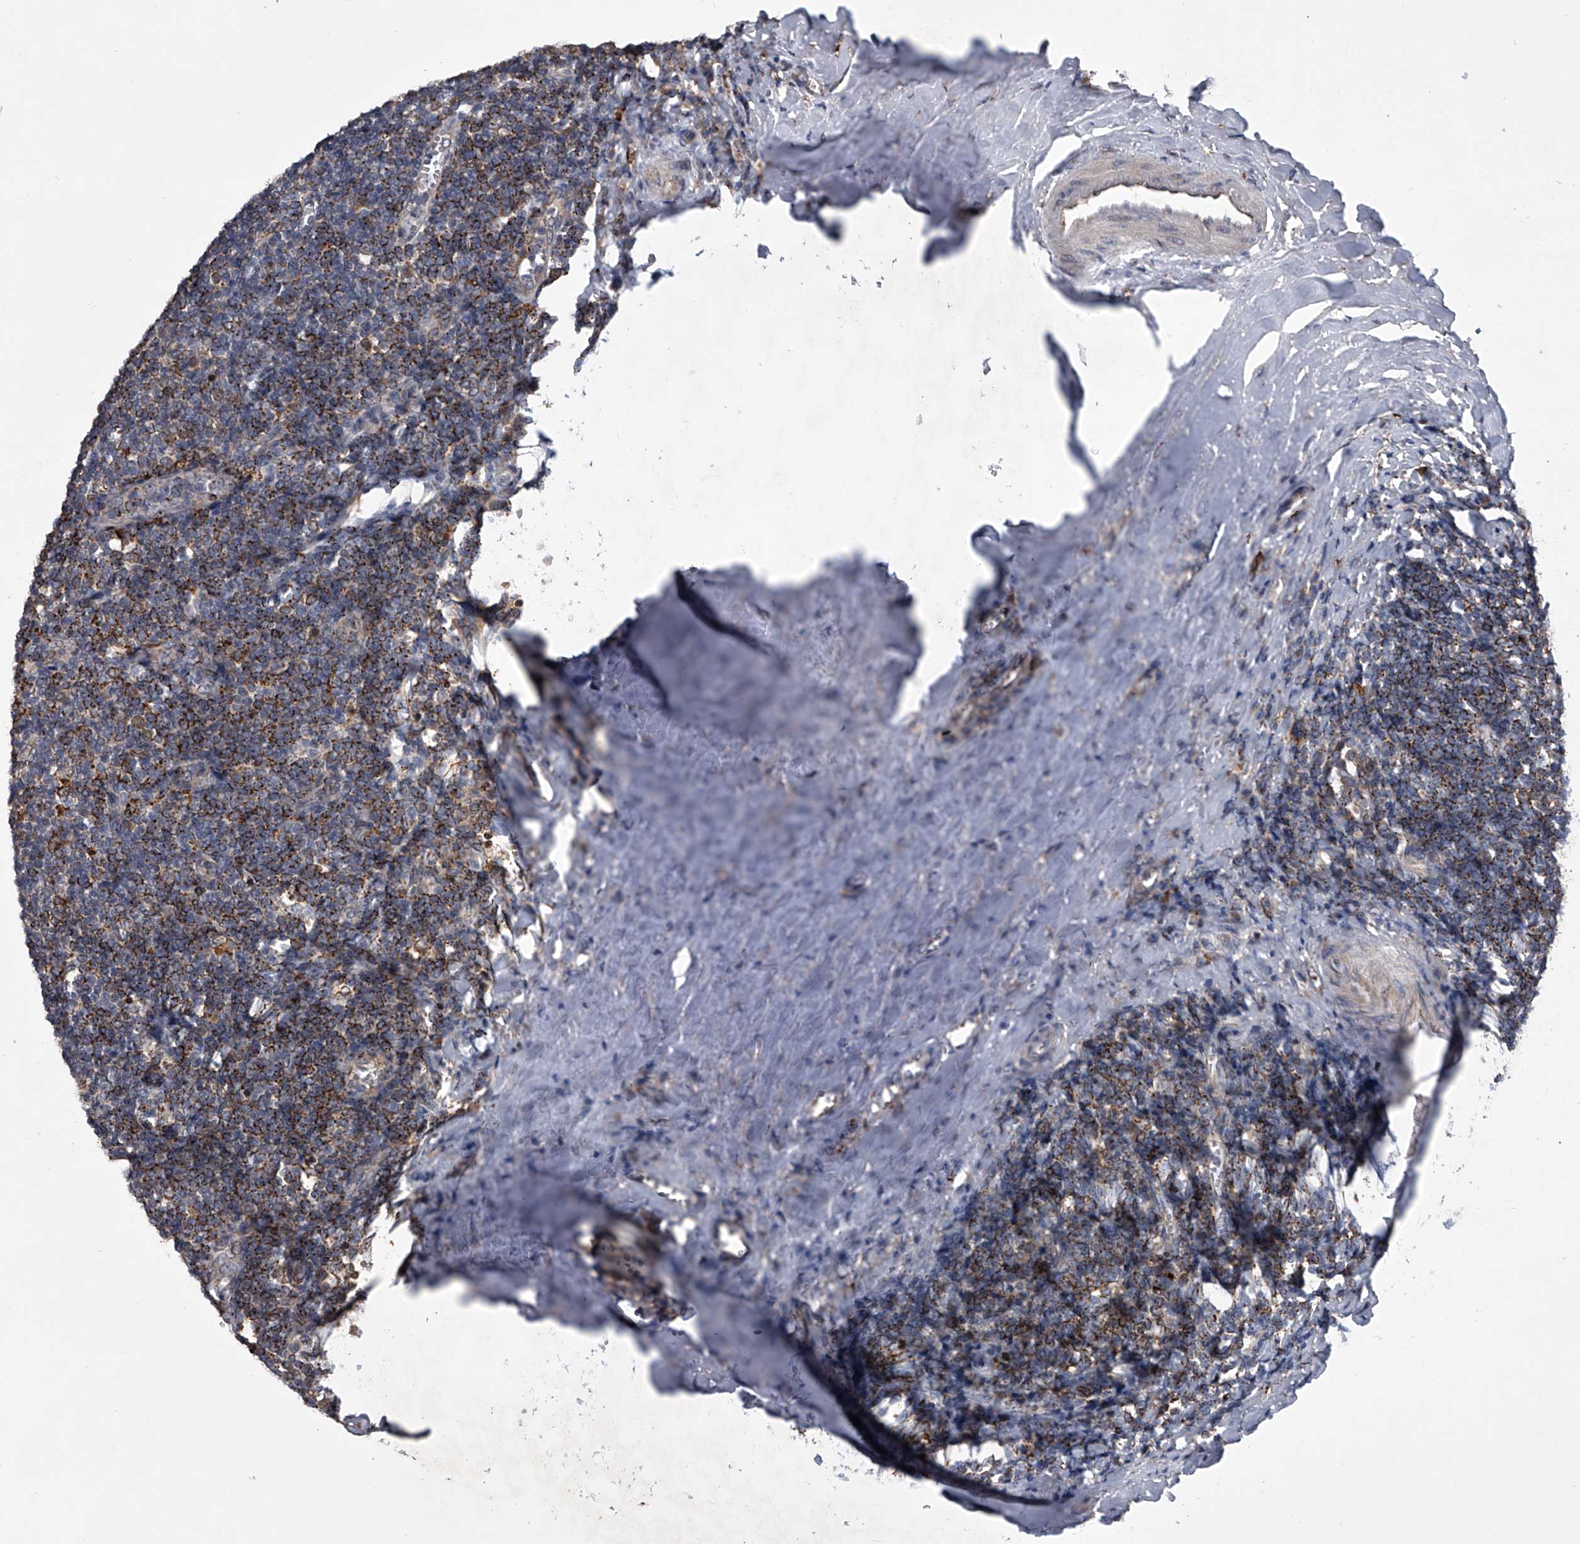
{"staining": {"intensity": "moderate", "quantity": "25%-75%", "location": "cytoplasmic/membranous"}, "tissue": "tonsil", "cell_type": "Germinal center cells", "image_type": "normal", "snomed": [{"axis": "morphology", "description": "Normal tissue, NOS"}, {"axis": "topography", "description": "Tonsil"}], "caption": "Benign tonsil exhibits moderate cytoplasmic/membranous staining in about 25%-75% of germinal center cells, visualized by immunohistochemistry. Nuclei are stained in blue.", "gene": "TRIM8", "patient": {"sex": "male", "age": 27}}